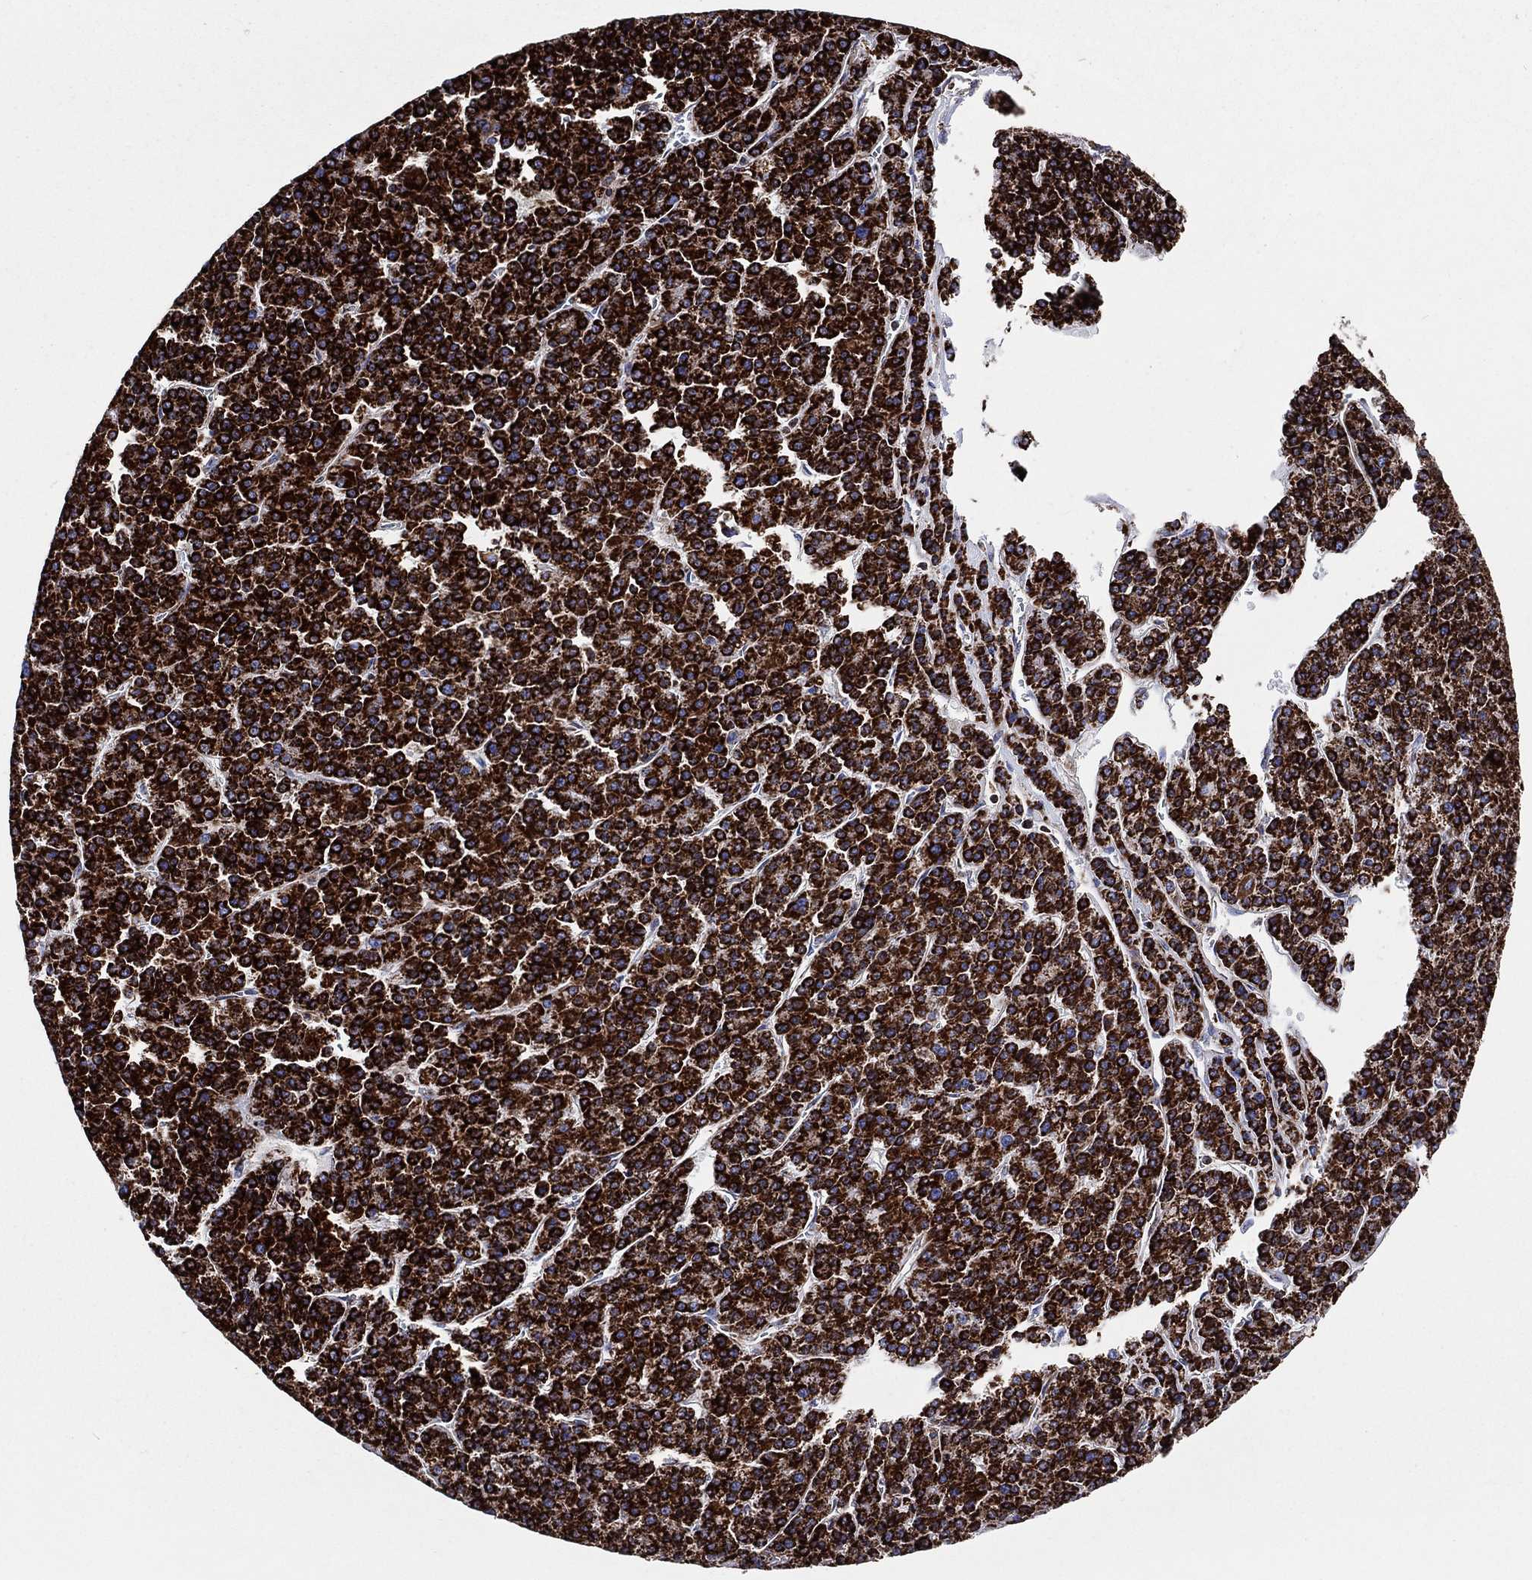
{"staining": {"intensity": "strong", "quantity": ">75%", "location": "cytoplasmic/membranous"}, "tissue": "liver cancer", "cell_type": "Tumor cells", "image_type": "cancer", "snomed": [{"axis": "morphology", "description": "Carcinoma, Hepatocellular, NOS"}, {"axis": "topography", "description": "Liver"}], "caption": "IHC photomicrograph of neoplastic tissue: human hepatocellular carcinoma (liver) stained using immunohistochemistry (IHC) reveals high levels of strong protein expression localized specifically in the cytoplasmic/membranous of tumor cells, appearing as a cytoplasmic/membranous brown color.", "gene": "ANKRD37", "patient": {"sex": "female", "age": 58}}